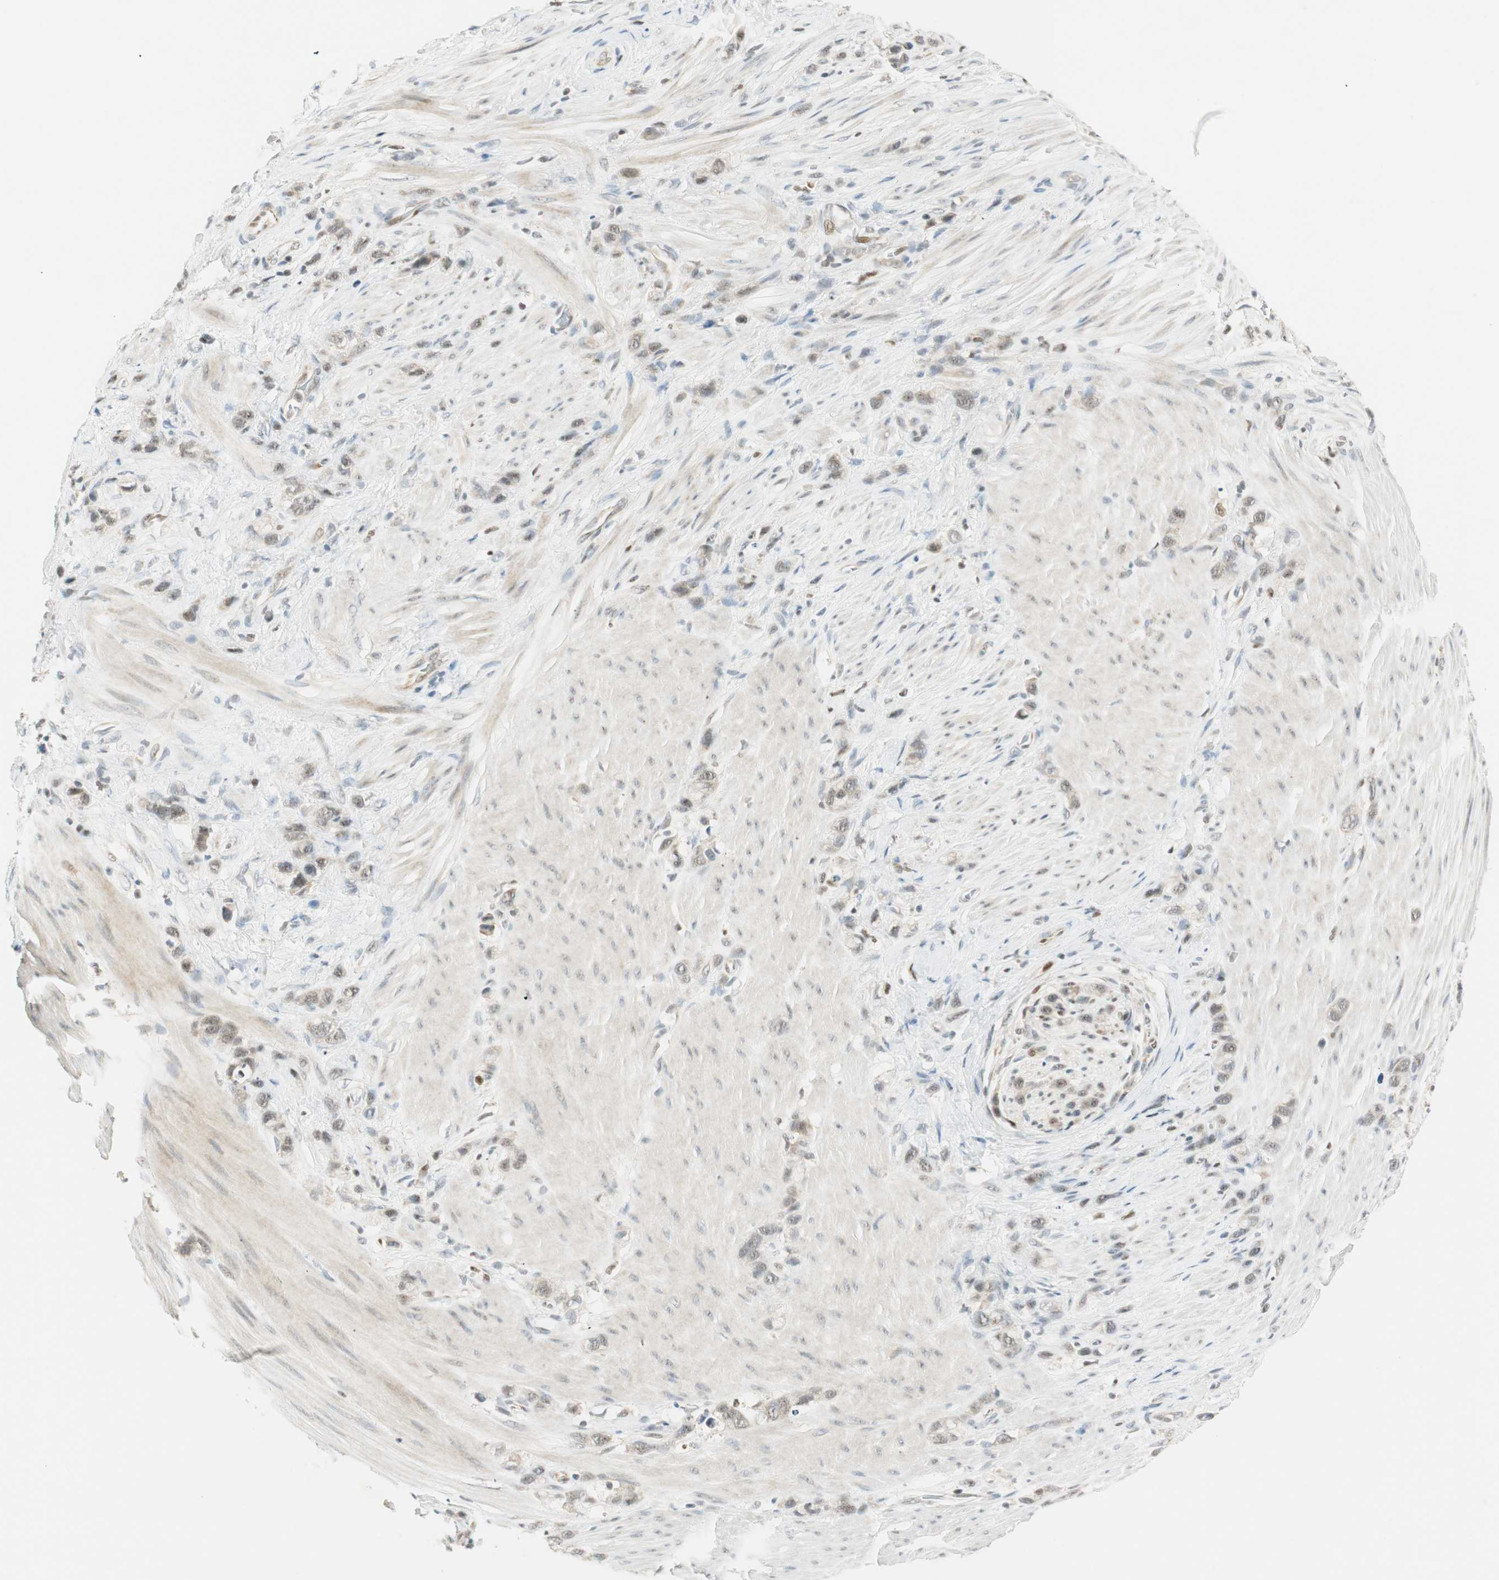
{"staining": {"intensity": "weak", "quantity": "25%-75%", "location": "cytoplasmic/membranous"}, "tissue": "stomach cancer", "cell_type": "Tumor cells", "image_type": "cancer", "snomed": [{"axis": "morphology", "description": "Normal tissue, NOS"}, {"axis": "morphology", "description": "Adenocarcinoma, NOS"}, {"axis": "morphology", "description": "Adenocarcinoma, High grade"}, {"axis": "topography", "description": "Stomach, upper"}, {"axis": "topography", "description": "Stomach"}], "caption": "Tumor cells display low levels of weak cytoplasmic/membranous positivity in approximately 25%-75% of cells in human stomach cancer.", "gene": "MSX2", "patient": {"sex": "female", "age": 65}}